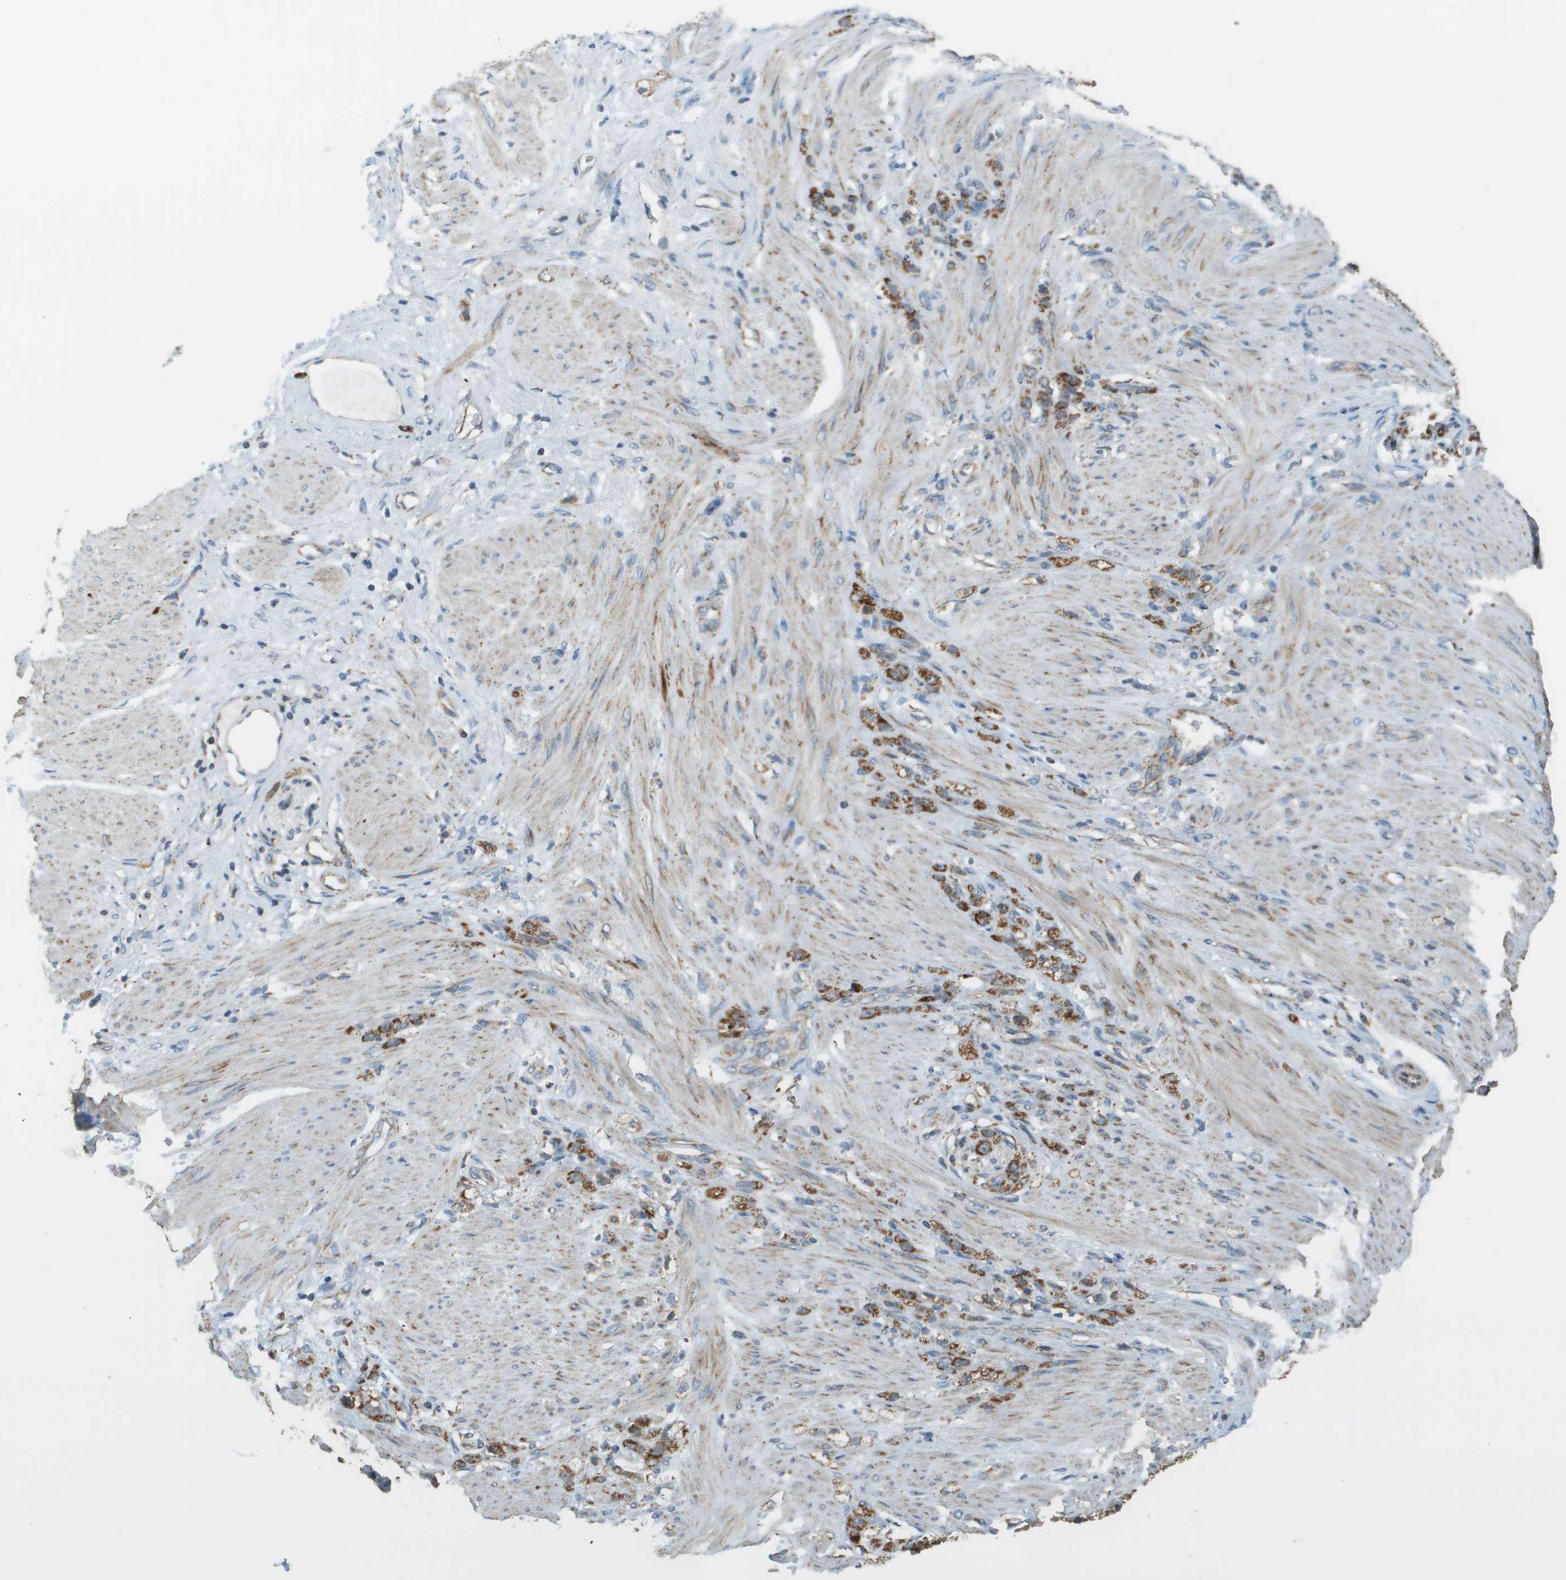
{"staining": {"intensity": "strong", "quantity": "25%-75%", "location": "cytoplasmic/membranous"}, "tissue": "stomach cancer", "cell_type": "Tumor cells", "image_type": "cancer", "snomed": [{"axis": "morphology", "description": "Adenocarcinoma, NOS"}, {"axis": "topography", "description": "Stomach"}], "caption": "This micrograph shows IHC staining of human stomach adenocarcinoma, with high strong cytoplasmic/membranous expression in approximately 25%-75% of tumor cells.", "gene": "FH", "patient": {"sex": "male", "age": 82}}